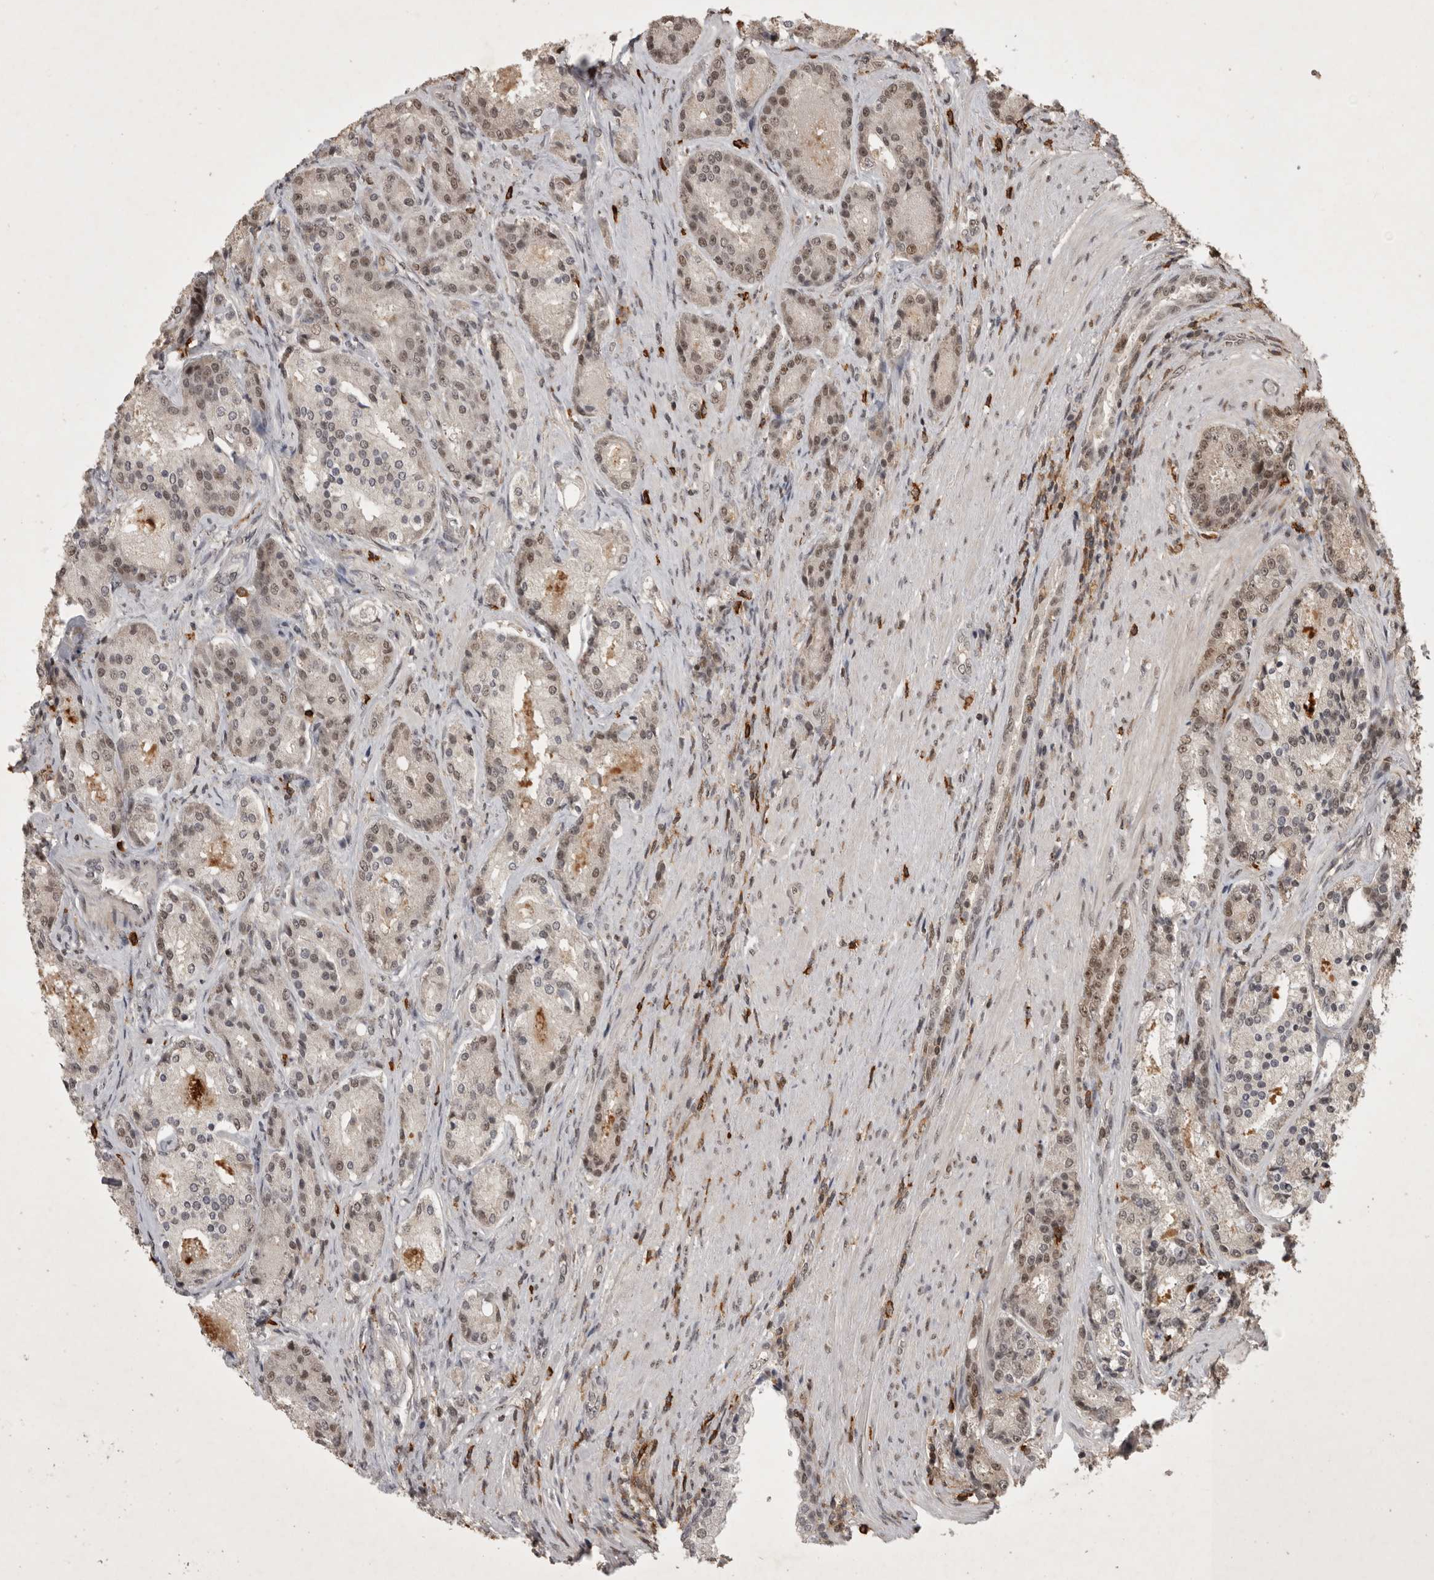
{"staining": {"intensity": "weak", "quantity": ">75%", "location": "nuclear"}, "tissue": "prostate cancer", "cell_type": "Tumor cells", "image_type": "cancer", "snomed": [{"axis": "morphology", "description": "Adenocarcinoma, High grade"}, {"axis": "topography", "description": "Prostate"}], "caption": "IHC image of human prostate cancer stained for a protein (brown), which reveals low levels of weak nuclear expression in approximately >75% of tumor cells.", "gene": "CBLL1", "patient": {"sex": "male", "age": 60}}